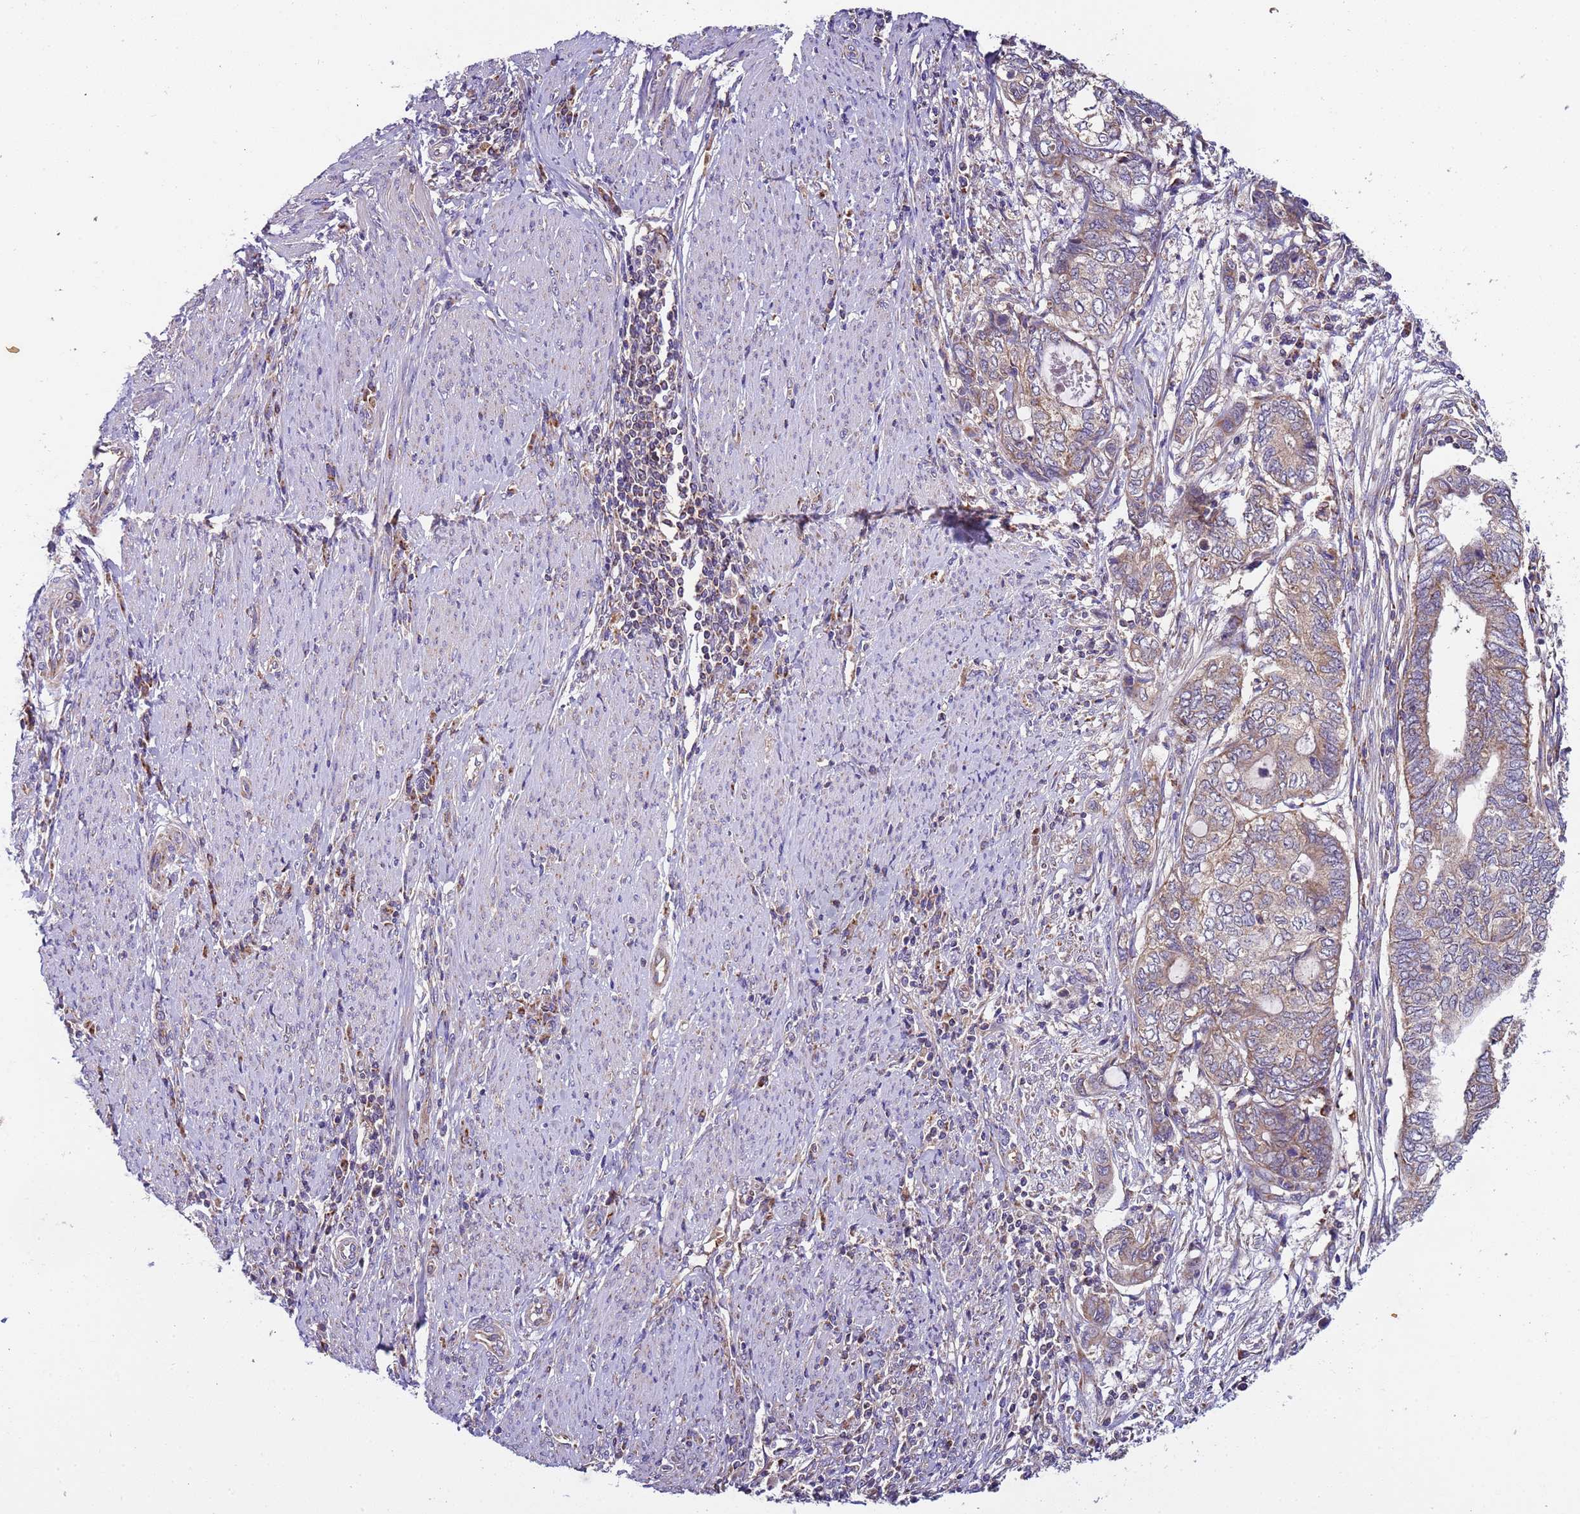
{"staining": {"intensity": "weak", "quantity": "<25%", "location": "cytoplasmic/membranous"}, "tissue": "endometrial cancer", "cell_type": "Tumor cells", "image_type": "cancer", "snomed": [{"axis": "morphology", "description": "Adenocarcinoma, NOS"}, {"axis": "topography", "description": "Uterus"}, {"axis": "topography", "description": "Endometrium"}], "caption": "Histopathology image shows no protein expression in tumor cells of adenocarcinoma (endometrial) tissue.", "gene": "TMEM126A", "patient": {"sex": "female", "age": 70}}